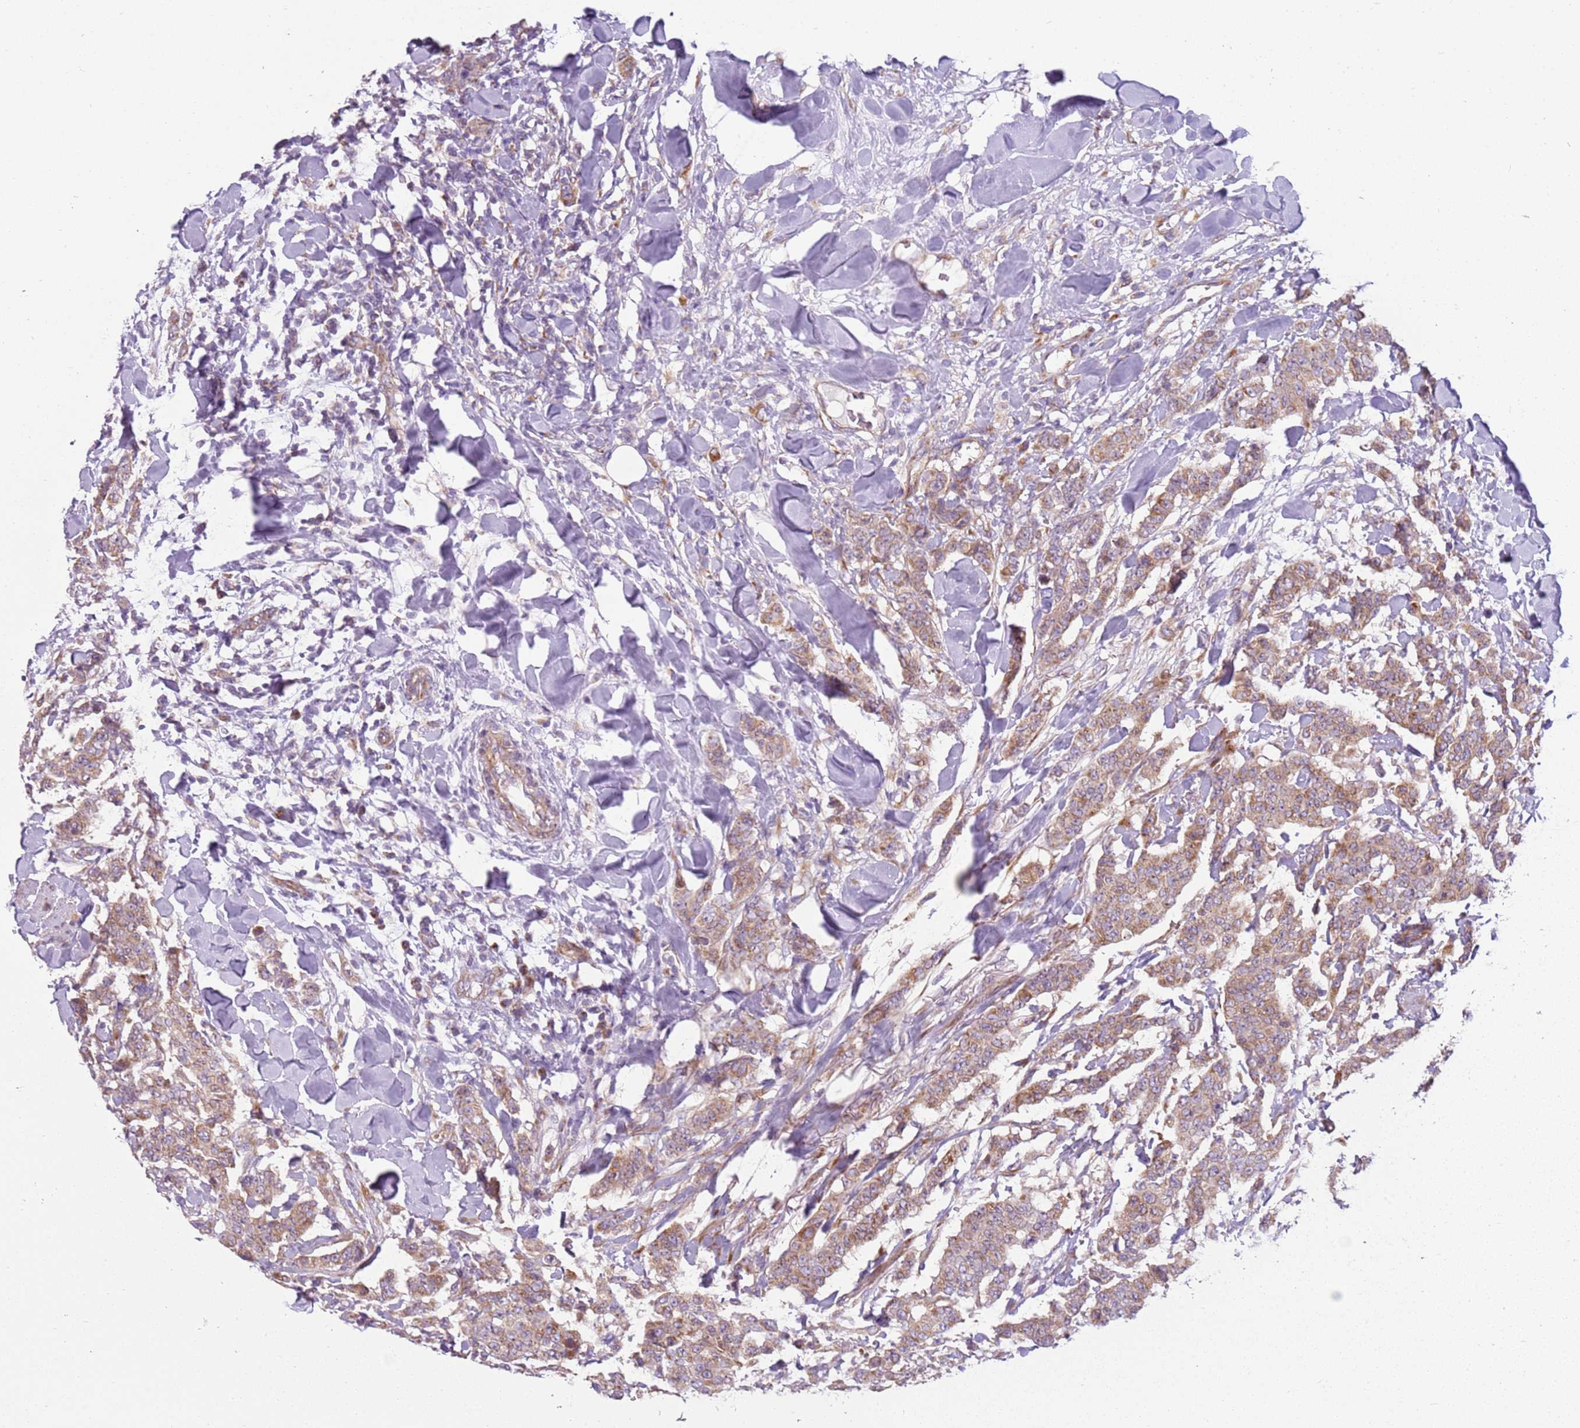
{"staining": {"intensity": "weak", "quantity": ">75%", "location": "cytoplasmic/membranous"}, "tissue": "breast cancer", "cell_type": "Tumor cells", "image_type": "cancer", "snomed": [{"axis": "morphology", "description": "Duct carcinoma"}, {"axis": "topography", "description": "Breast"}], "caption": "High-power microscopy captured an IHC micrograph of infiltrating ductal carcinoma (breast), revealing weak cytoplasmic/membranous expression in about >75% of tumor cells. (DAB (3,3'-diaminobenzidine) = brown stain, brightfield microscopy at high magnification).", "gene": "TMEM200C", "patient": {"sex": "female", "age": 40}}